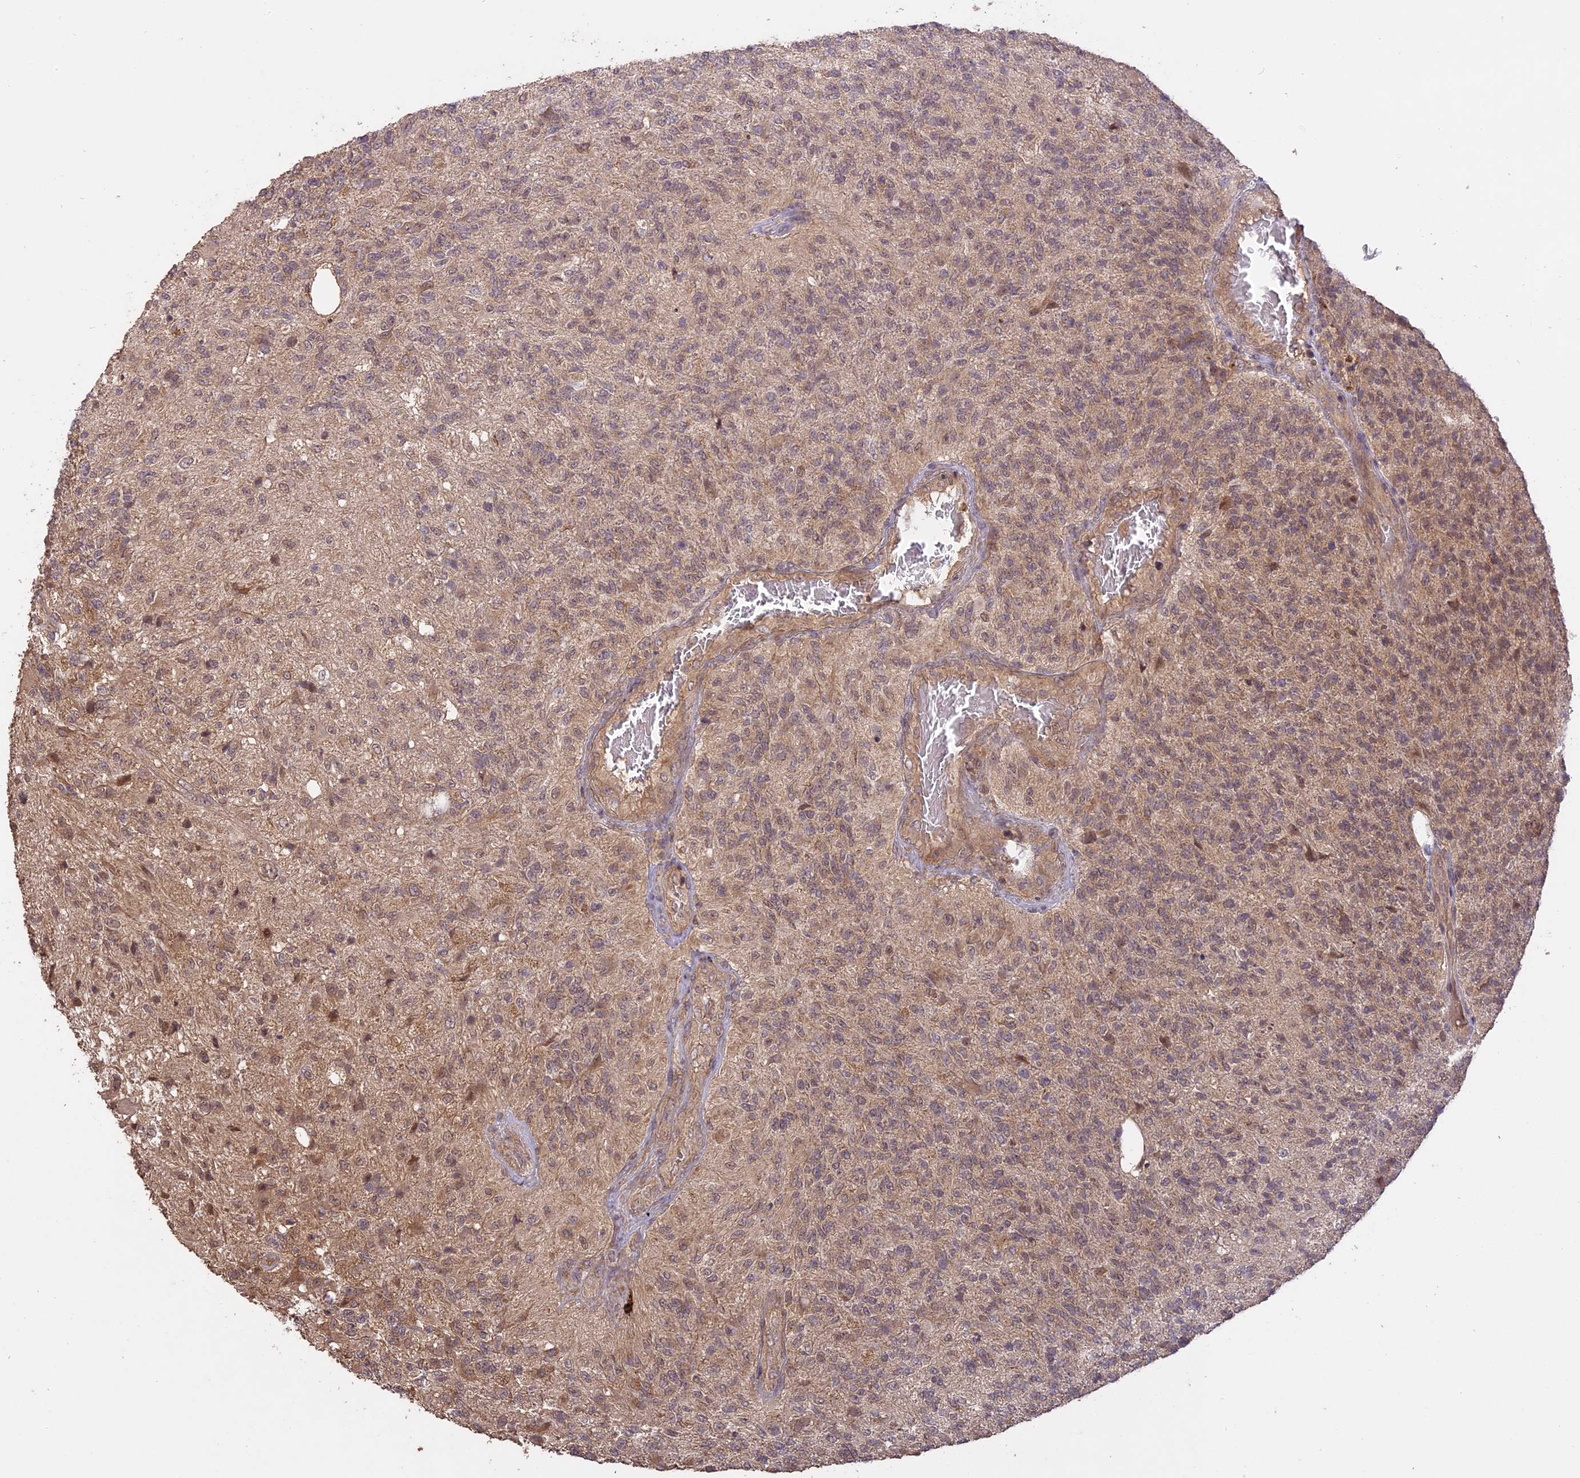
{"staining": {"intensity": "weak", "quantity": "25%-75%", "location": "cytoplasmic/membranous"}, "tissue": "glioma", "cell_type": "Tumor cells", "image_type": "cancer", "snomed": [{"axis": "morphology", "description": "Glioma, malignant, High grade"}, {"axis": "topography", "description": "Brain"}], "caption": "DAB immunohistochemical staining of human malignant high-grade glioma reveals weak cytoplasmic/membranous protein expression in approximately 25%-75% of tumor cells. The protein is stained brown, and the nuclei are stained in blue (DAB (3,3'-diaminobenzidine) IHC with brightfield microscopy, high magnification).", "gene": "TIGD7", "patient": {"sex": "male", "age": 56}}